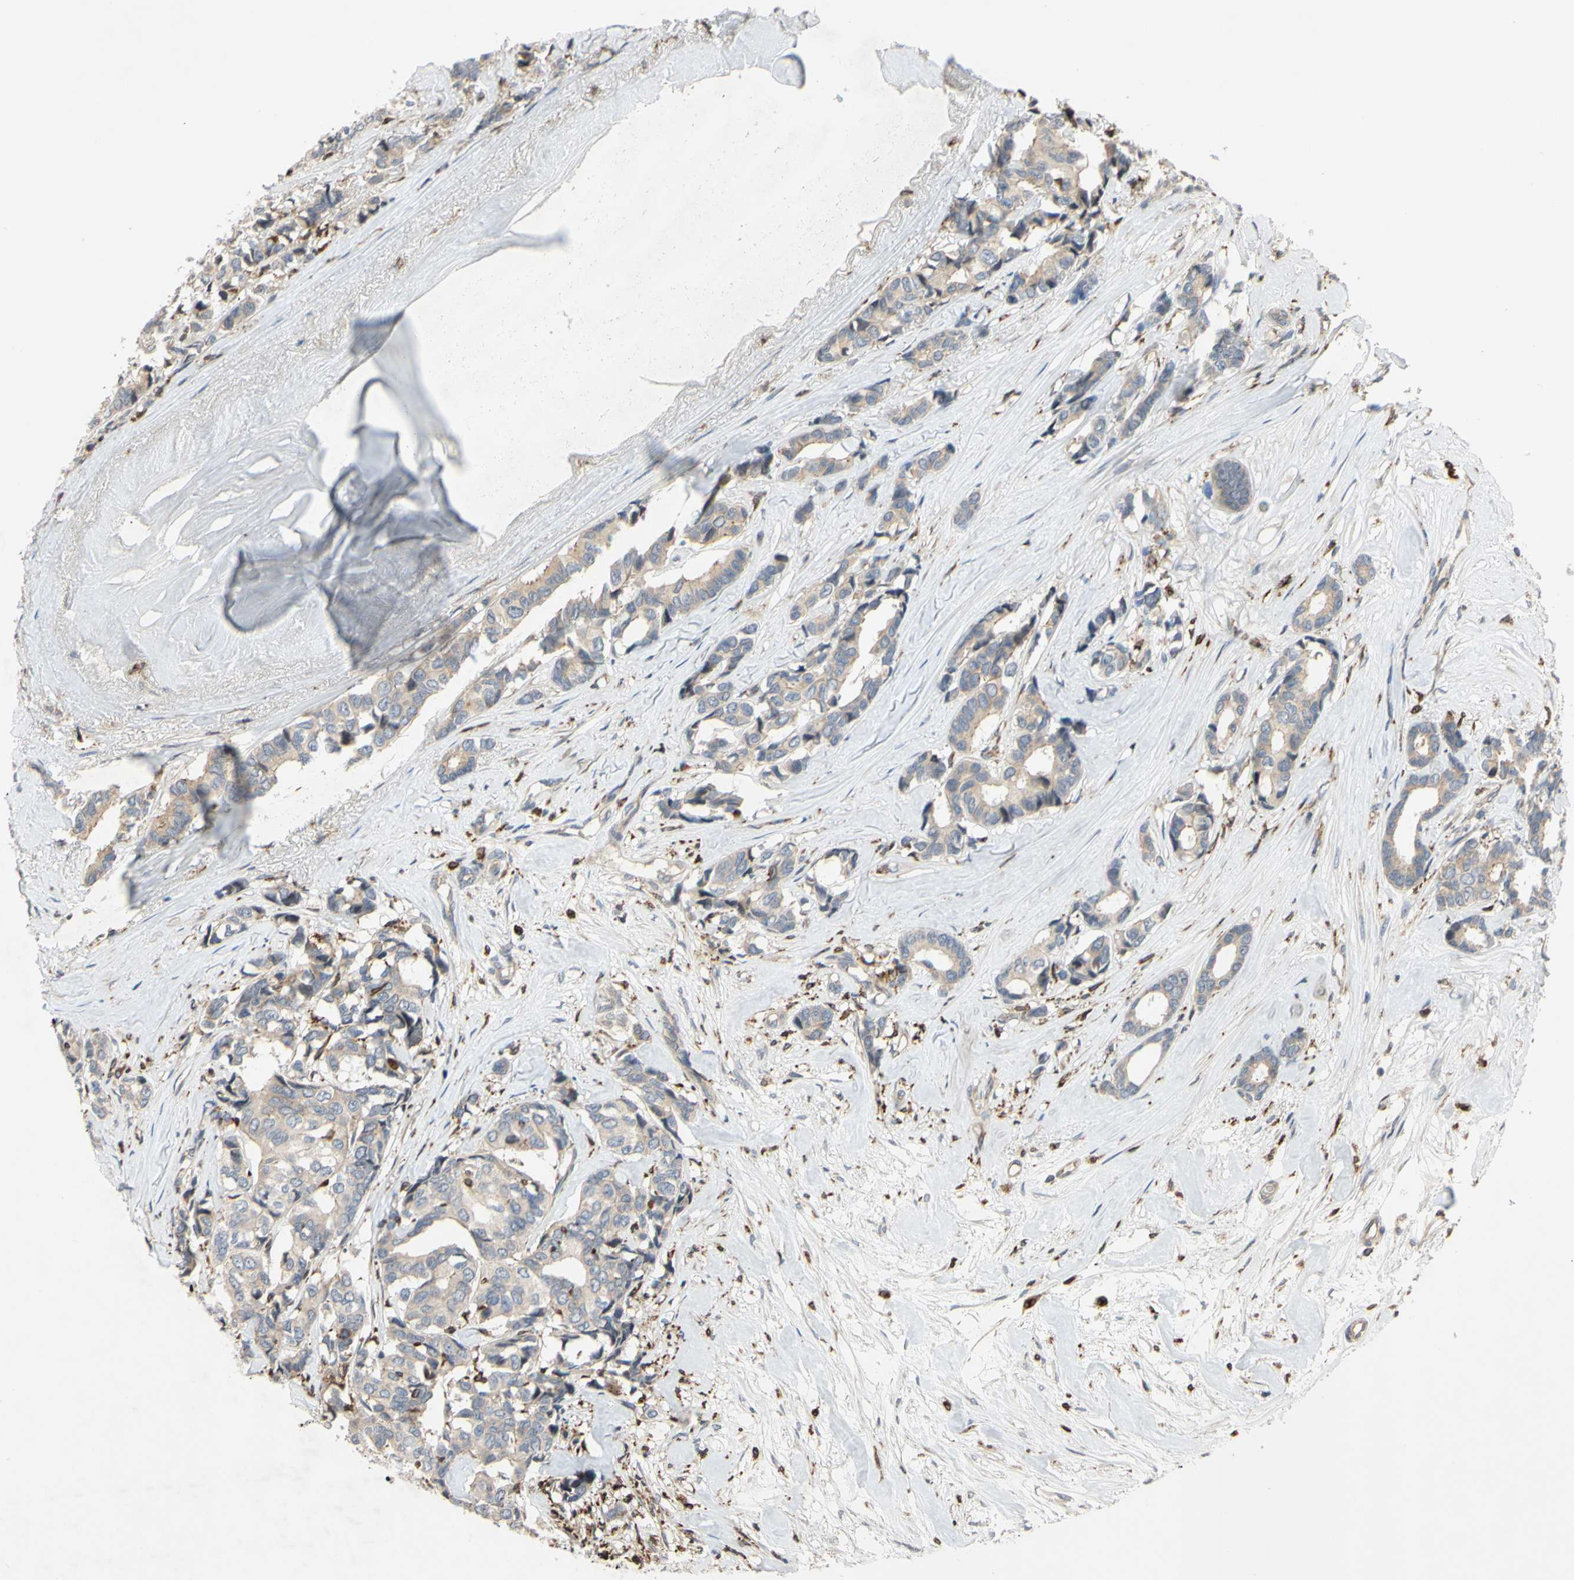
{"staining": {"intensity": "weak", "quantity": ">75%", "location": "cytoplasmic/membranous"}, "tissue": "breast cancer", "cell_type": "Tumor cells", "image_type": "cancer", "snomed": [{"axis": "morphology", "description": "Duct carcinoma"}, {"axis": "topography", "description": "Breast"}], "caption": "The image demonstrates staining of breast cancer, revealing weak cytoplasmic/membranous protein positivity (brown color) within tumor cells.", "gene": "PLXNA2", "patient": {"sex": "female", "age": 87}}